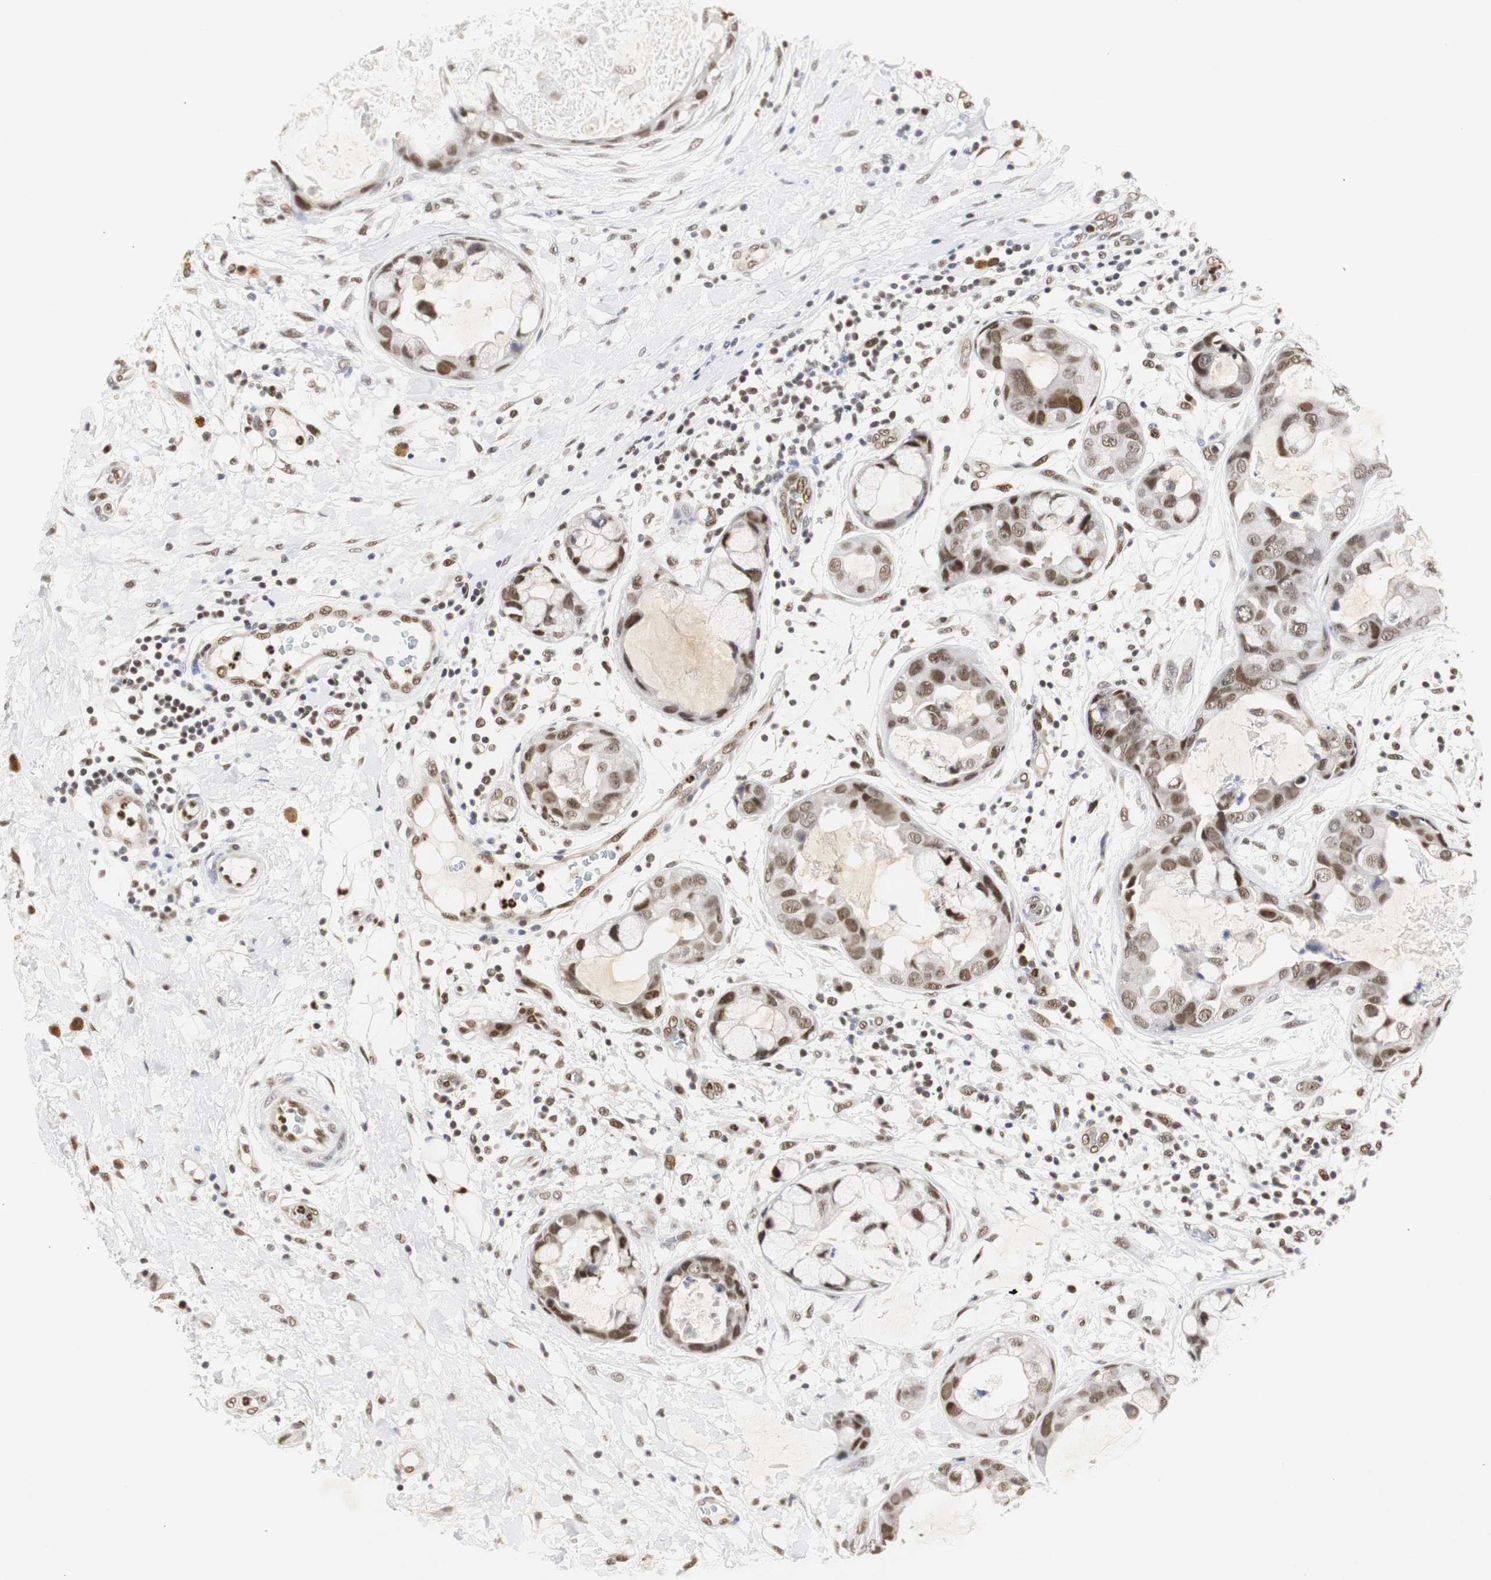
{"staining": {"intensity": "moderate", "quantity": ">75%", "location": "nuclear"}, "tissue": "breast cancer", "cell_type": "Tumor cells", "image_type": "cancer", "snomed": [{"axis": "morphology", "description": "Duct carcinoma"}, {"axis": "topography", "description": "Breast"}], "caption": "IHC (DAB (3,3'-diaminobenzidine)) staining of human breast invasive ductal carcinoma exhibits moderate nuclear protein staining in approximately >75% of tumor cells.", "gene": "ZFC3H1", "patient": {"sex": "female", "age": 40}}